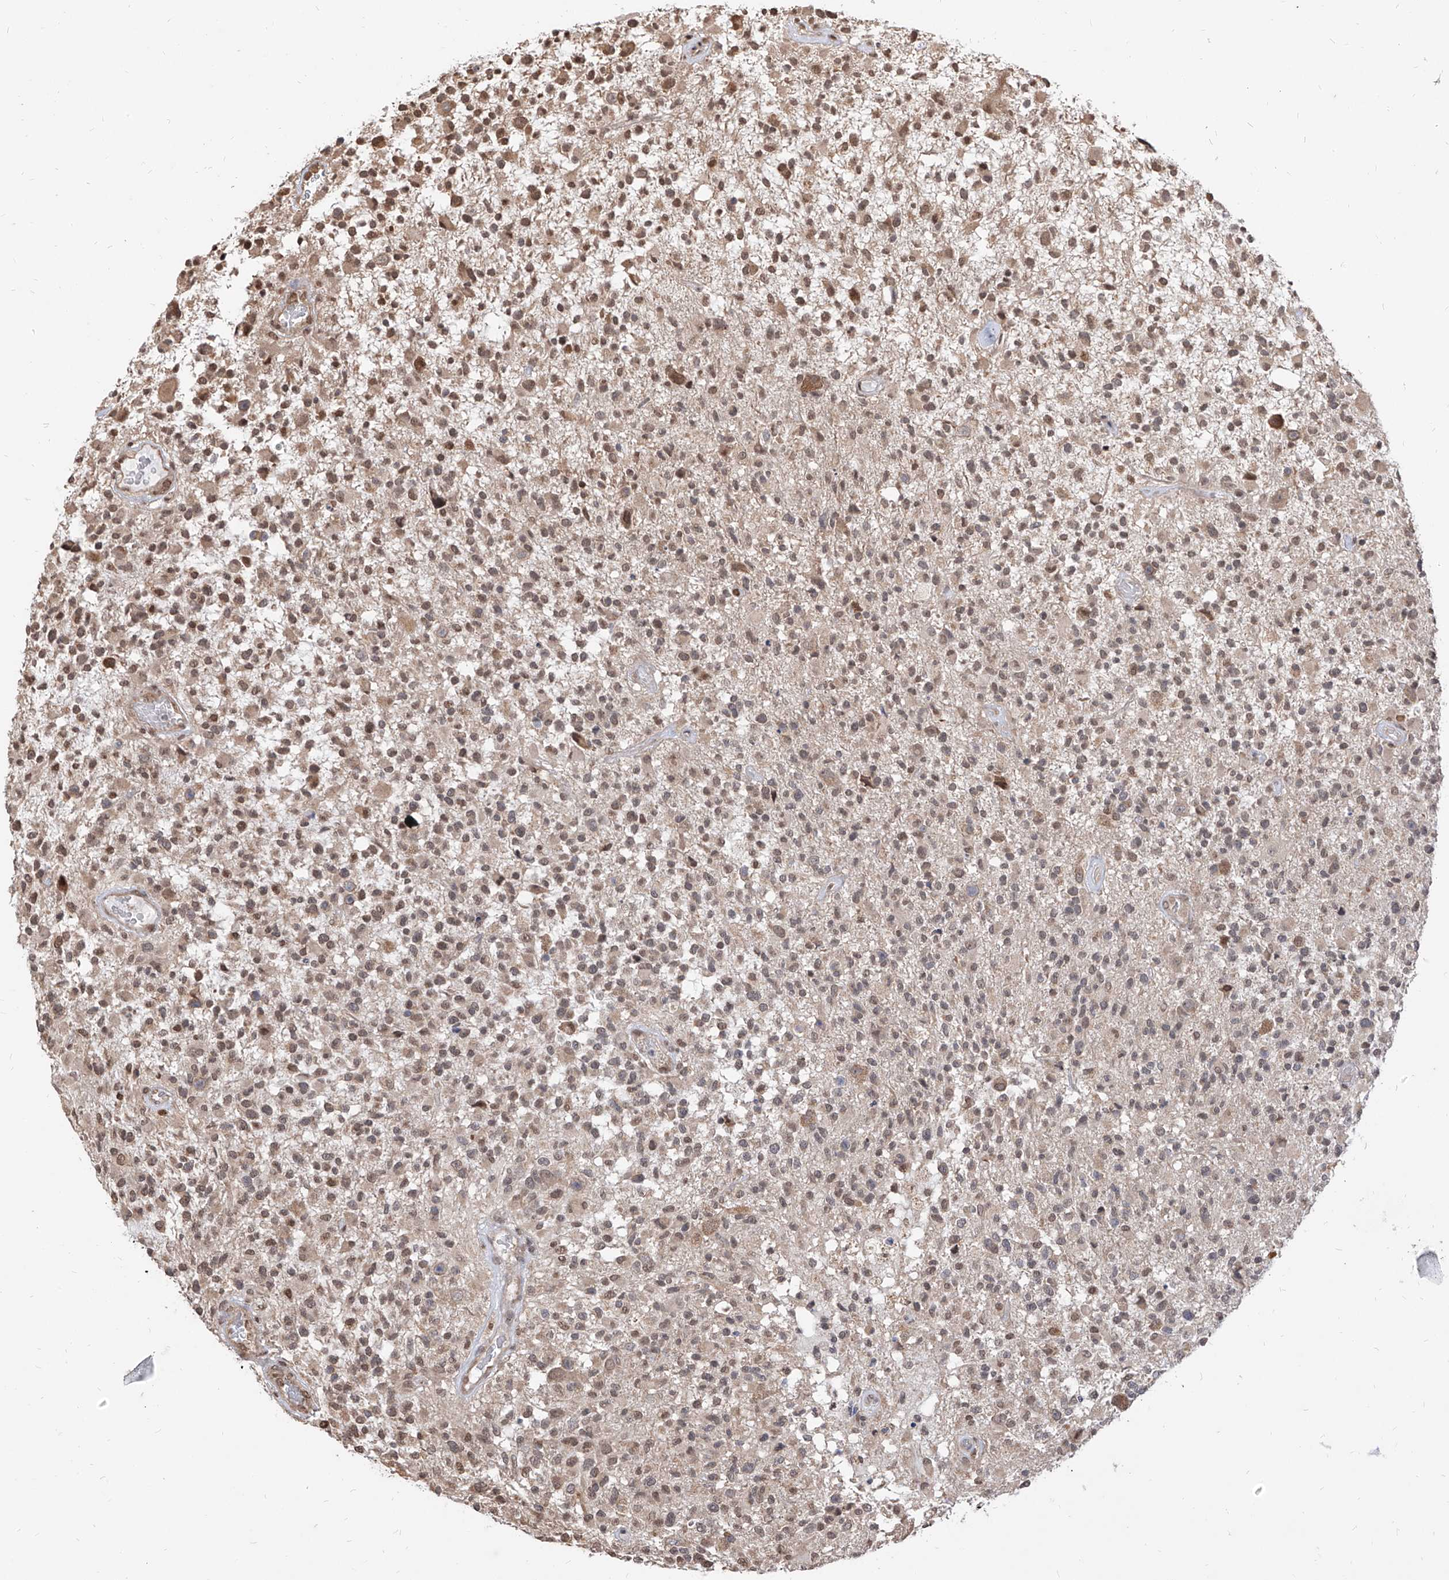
{"staining": {"intensity": "moderate", "quantity": ">75%", "location": "nuclear"}, "tissue": "glioma", "cell_type": "Tumor cells", "image_type": "cancer", "snomed": [{"axis": "morphology", "description": "Glioma, malignant, High grade"}, {"axis": "morphology", "description": "Glioblastoma, NOS"}, {"axis": "topography", "description": "Brain"}], "caption": "An image of human glioma stained for a protein demonstrates moderate nuclear brown staining in tumor cells. (DAB (3,3'-diaminobenzidine) IHC with brightfield microscopy, high magnification).", "gene": "C8orf82", "patient": {"sex": "male", "age": 60}}